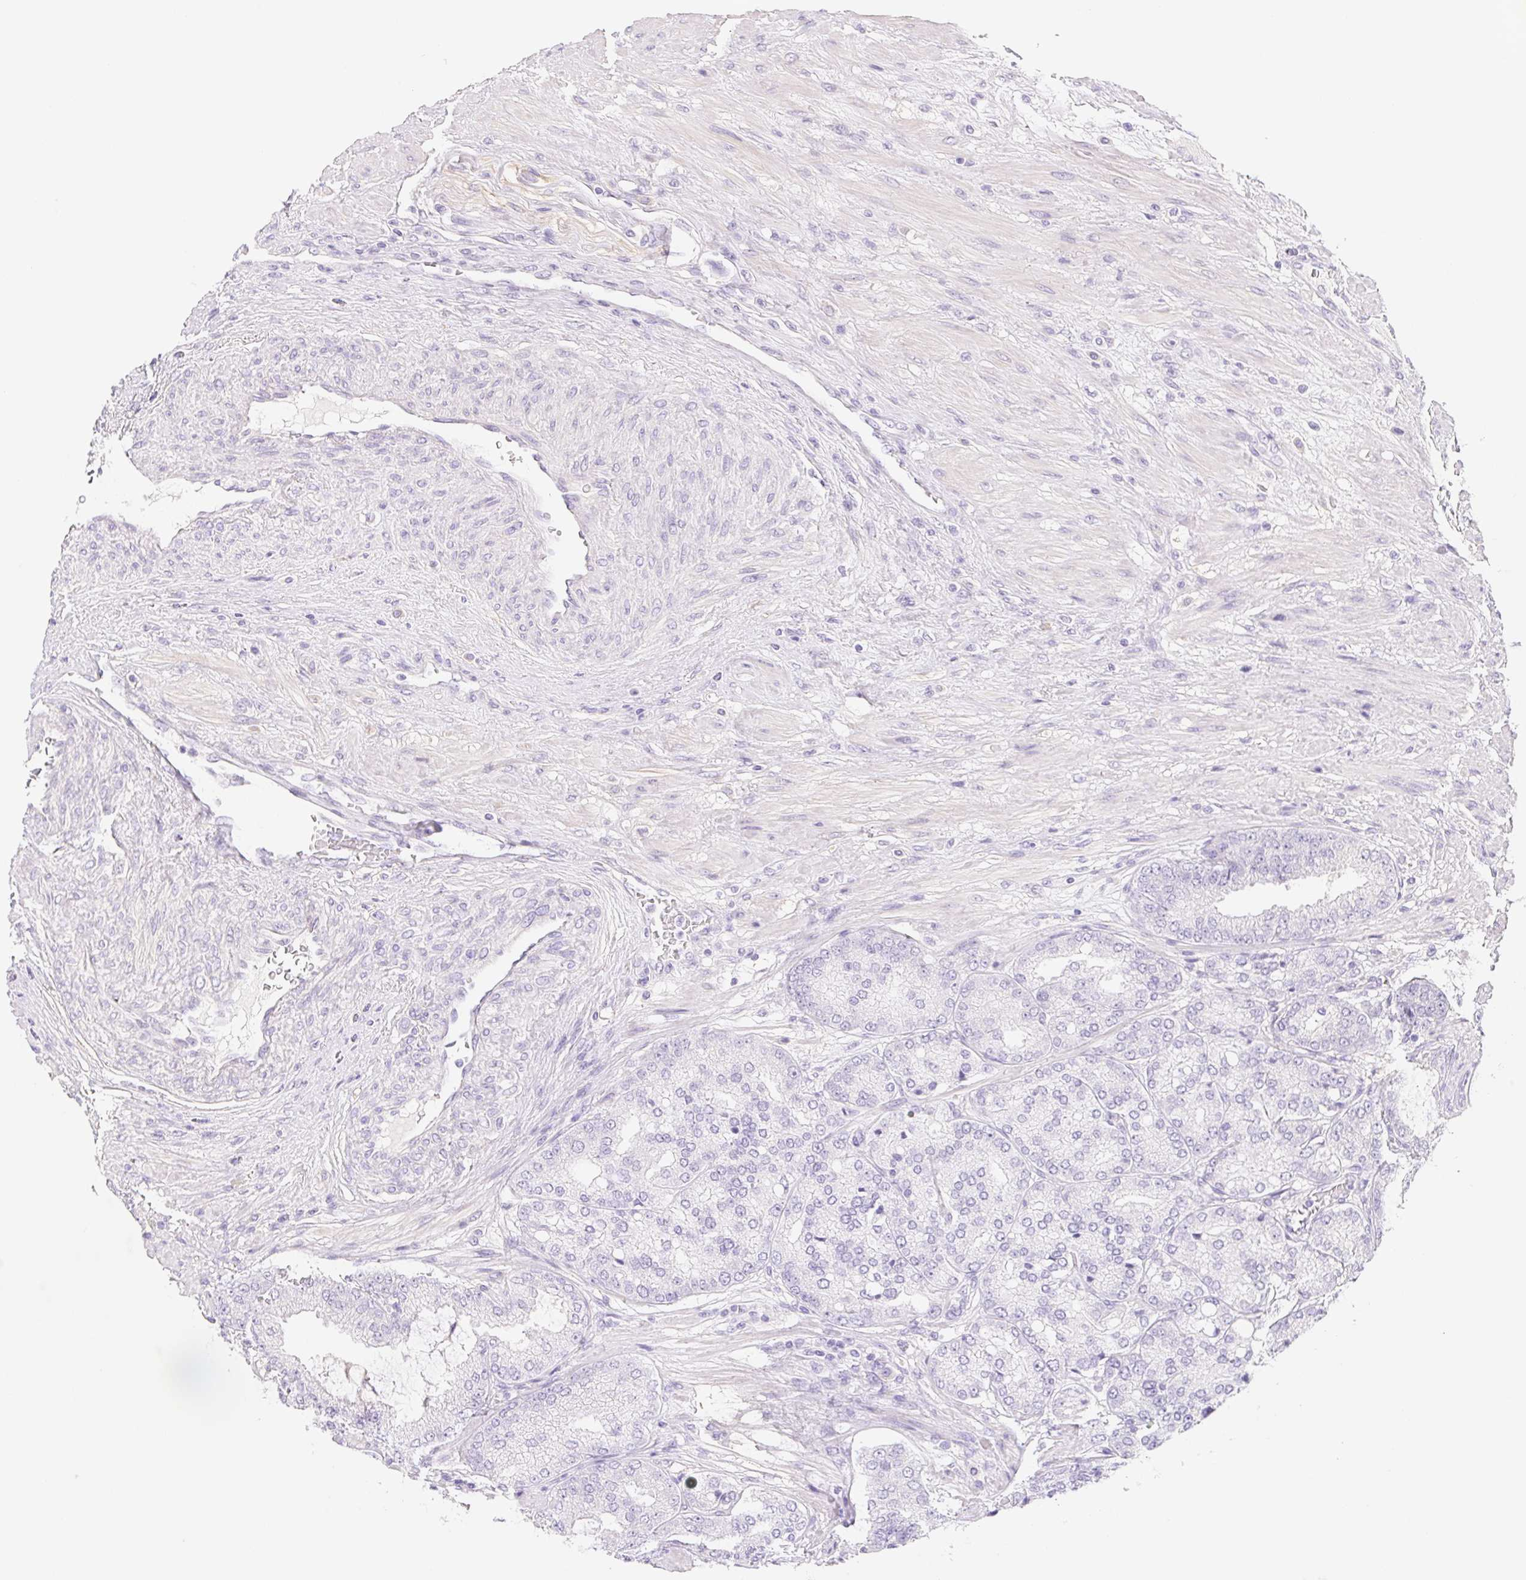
{"staining": {"intensity": "negative", "quantity": "none", "location": "none"}, "tissue": "prostate cancer", "cell_type": "Tumor cells", "image_type": "cancer", "snomed": [{"axis": "morphology", "description": "Adenocarcinoma, High grade"}, {"axis": "topography", "description": "Prostate"}], "caption": "Tumor cells are negative for brown protein staining in adenocarcinoma (high-grade) (prostate).", "gene": "PNLIP", "patient": {"sex": "male", "age": 71}}